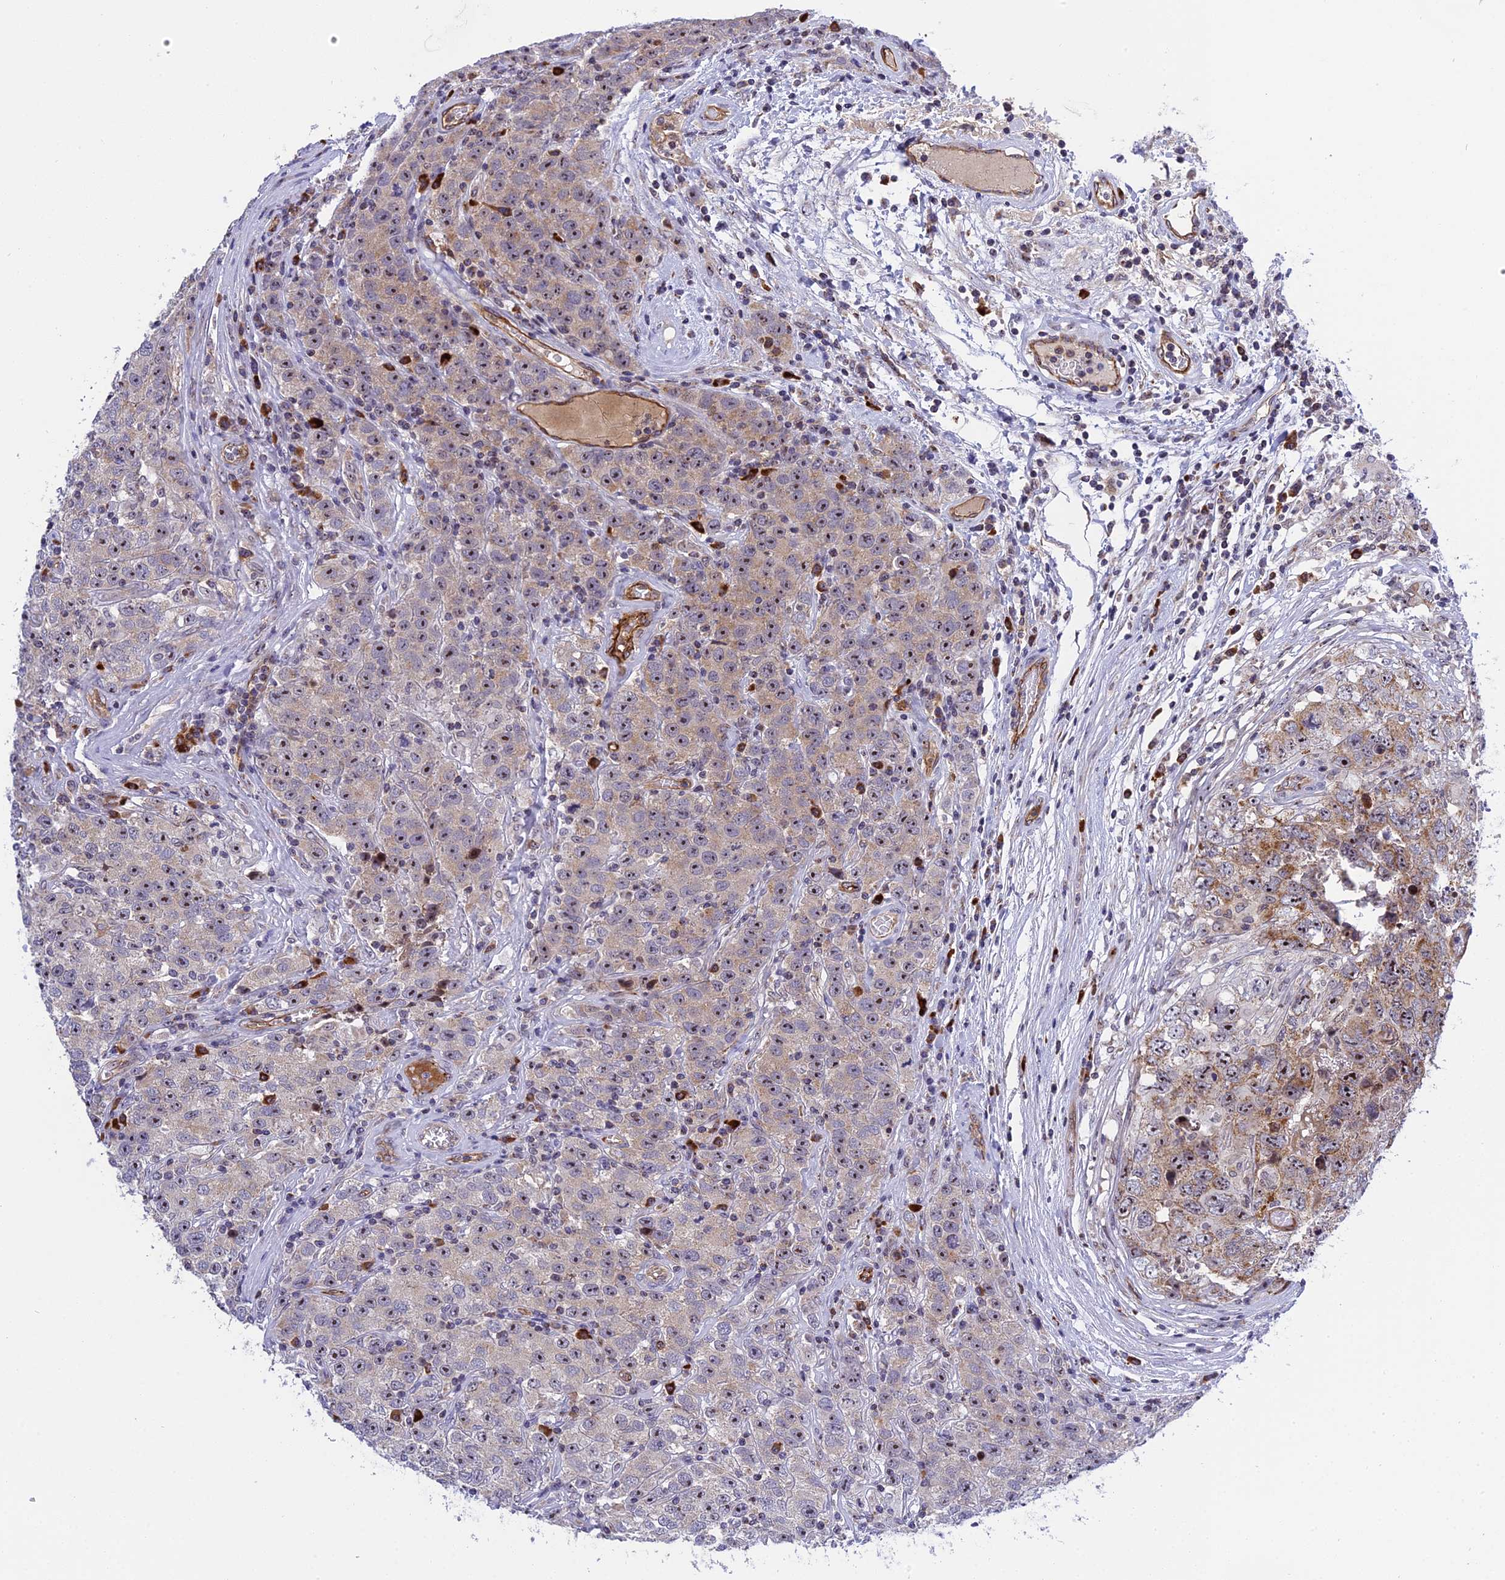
{"staining": {"intensity": "moderate", "quantity": "25%-75%", "location": "cytoplasmic/membranous,nuclear"}, "tissue": "testis cancer", "cell_type": "Tumor cells", "image_type": "cancer", "snomed": [{"axis": "morphology", "description": "Seminoma, NOS"}, {"axis": "morphology", "description": "Carcinoma, Embryonal, NOS"}, {"axis": "topography", "description": "Testis"}], "caption": "Human testis embryonal carcinoma stained with a brown dye demonstrates moderate cytoplasmic/membranous and nuclear positive staining in approximately 25%-75% of tumor cells.", "gene": "MPND", "patient": {"sex": "male", "age": 43}}